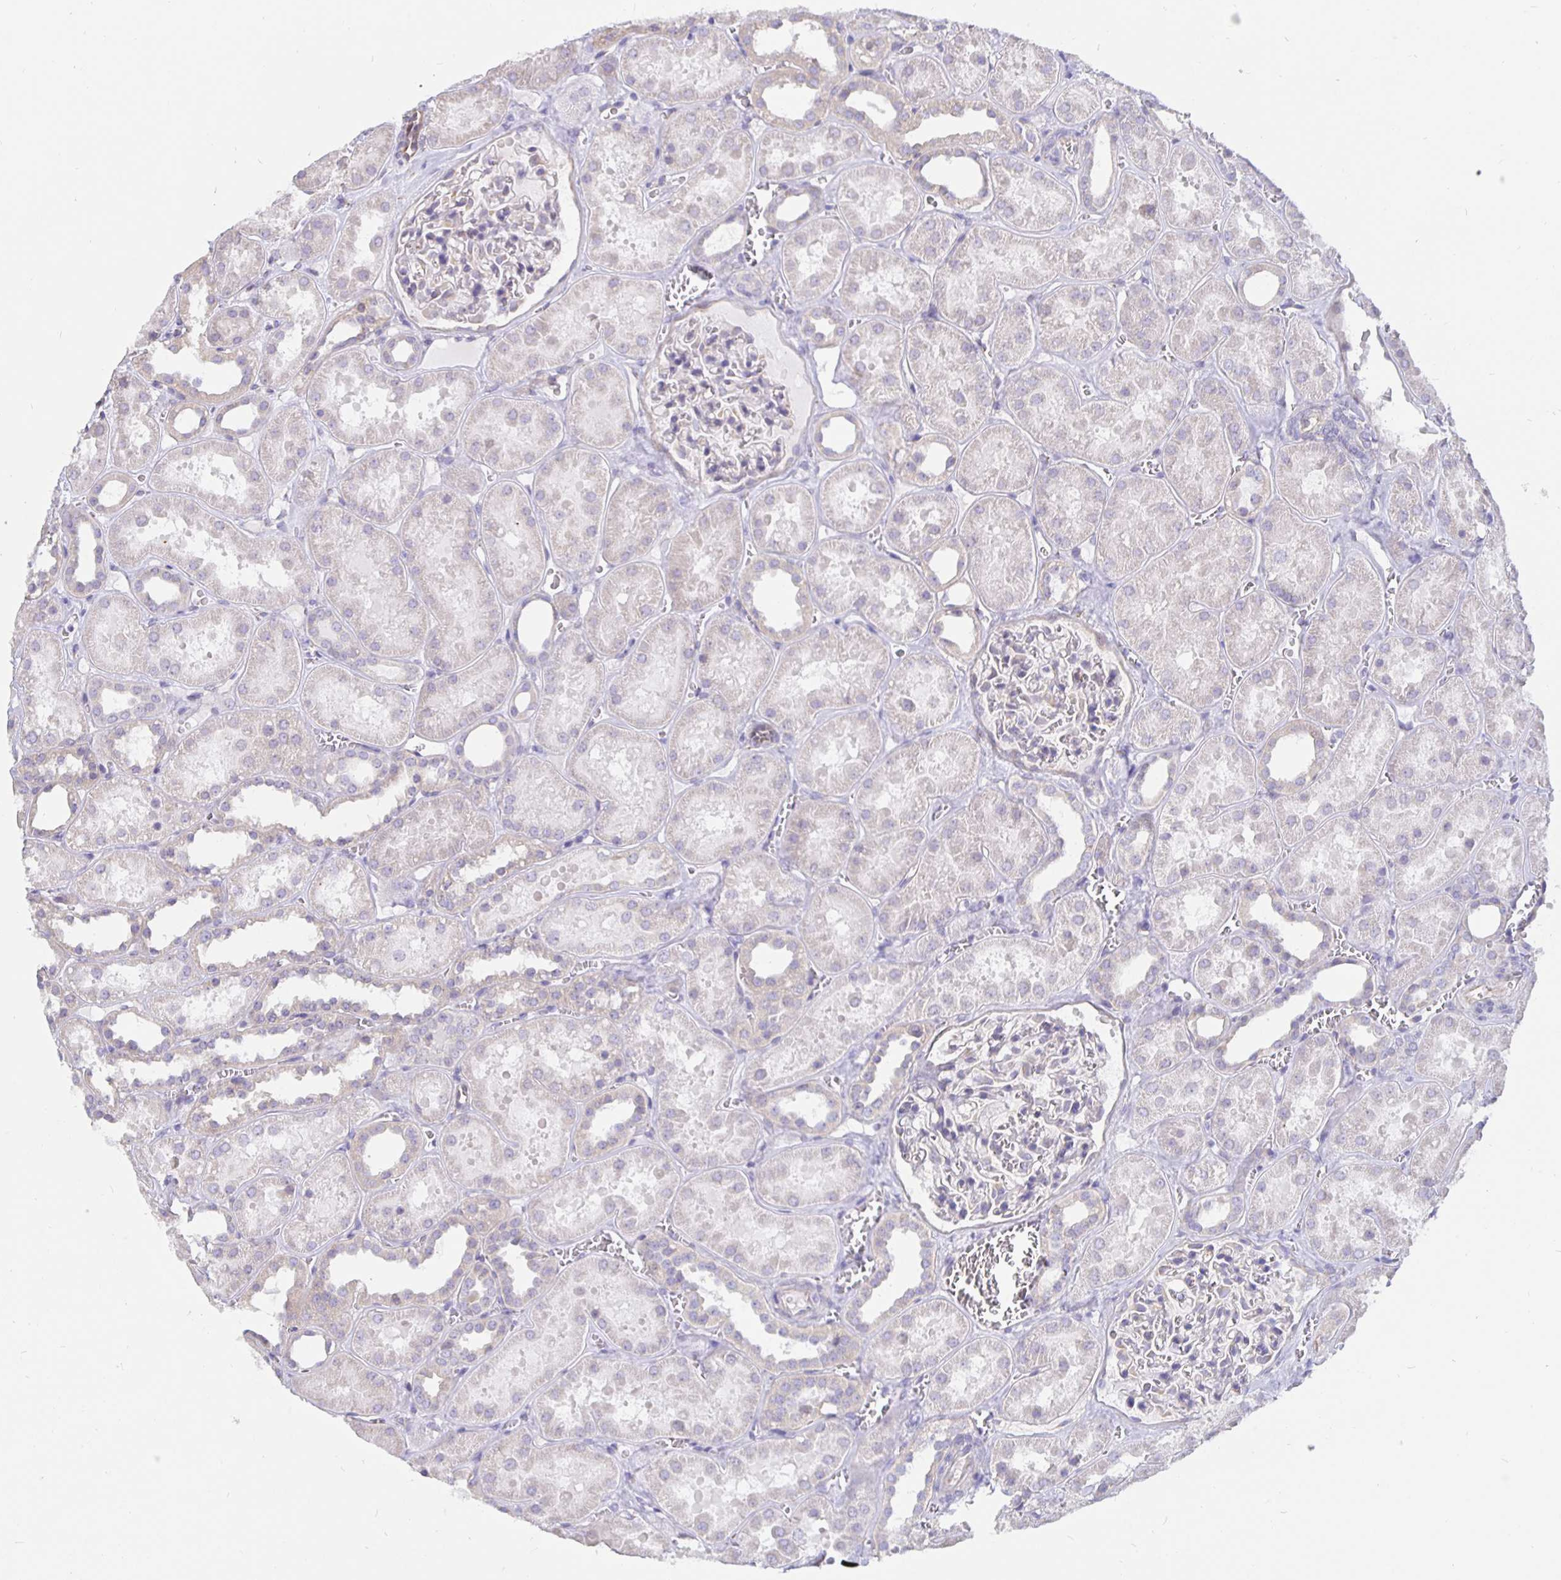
{"staining": {"intensity": "negative", "quantity": "none", "location": "none"}, "tissue": "kidney", "cell_type": "Cells in glomeruli", "image_type": "normal", "snomed": [{"axis": "morphology", "description": "Normal tissue, NOS"}, {"axis": "topography", "description": "Kidney"}], "caption": "Cells in glomeruli are negative for brown protein staining in normal kidney.", "gene": "DNAI2", "patient": {"sex": "female", "age": 41}}